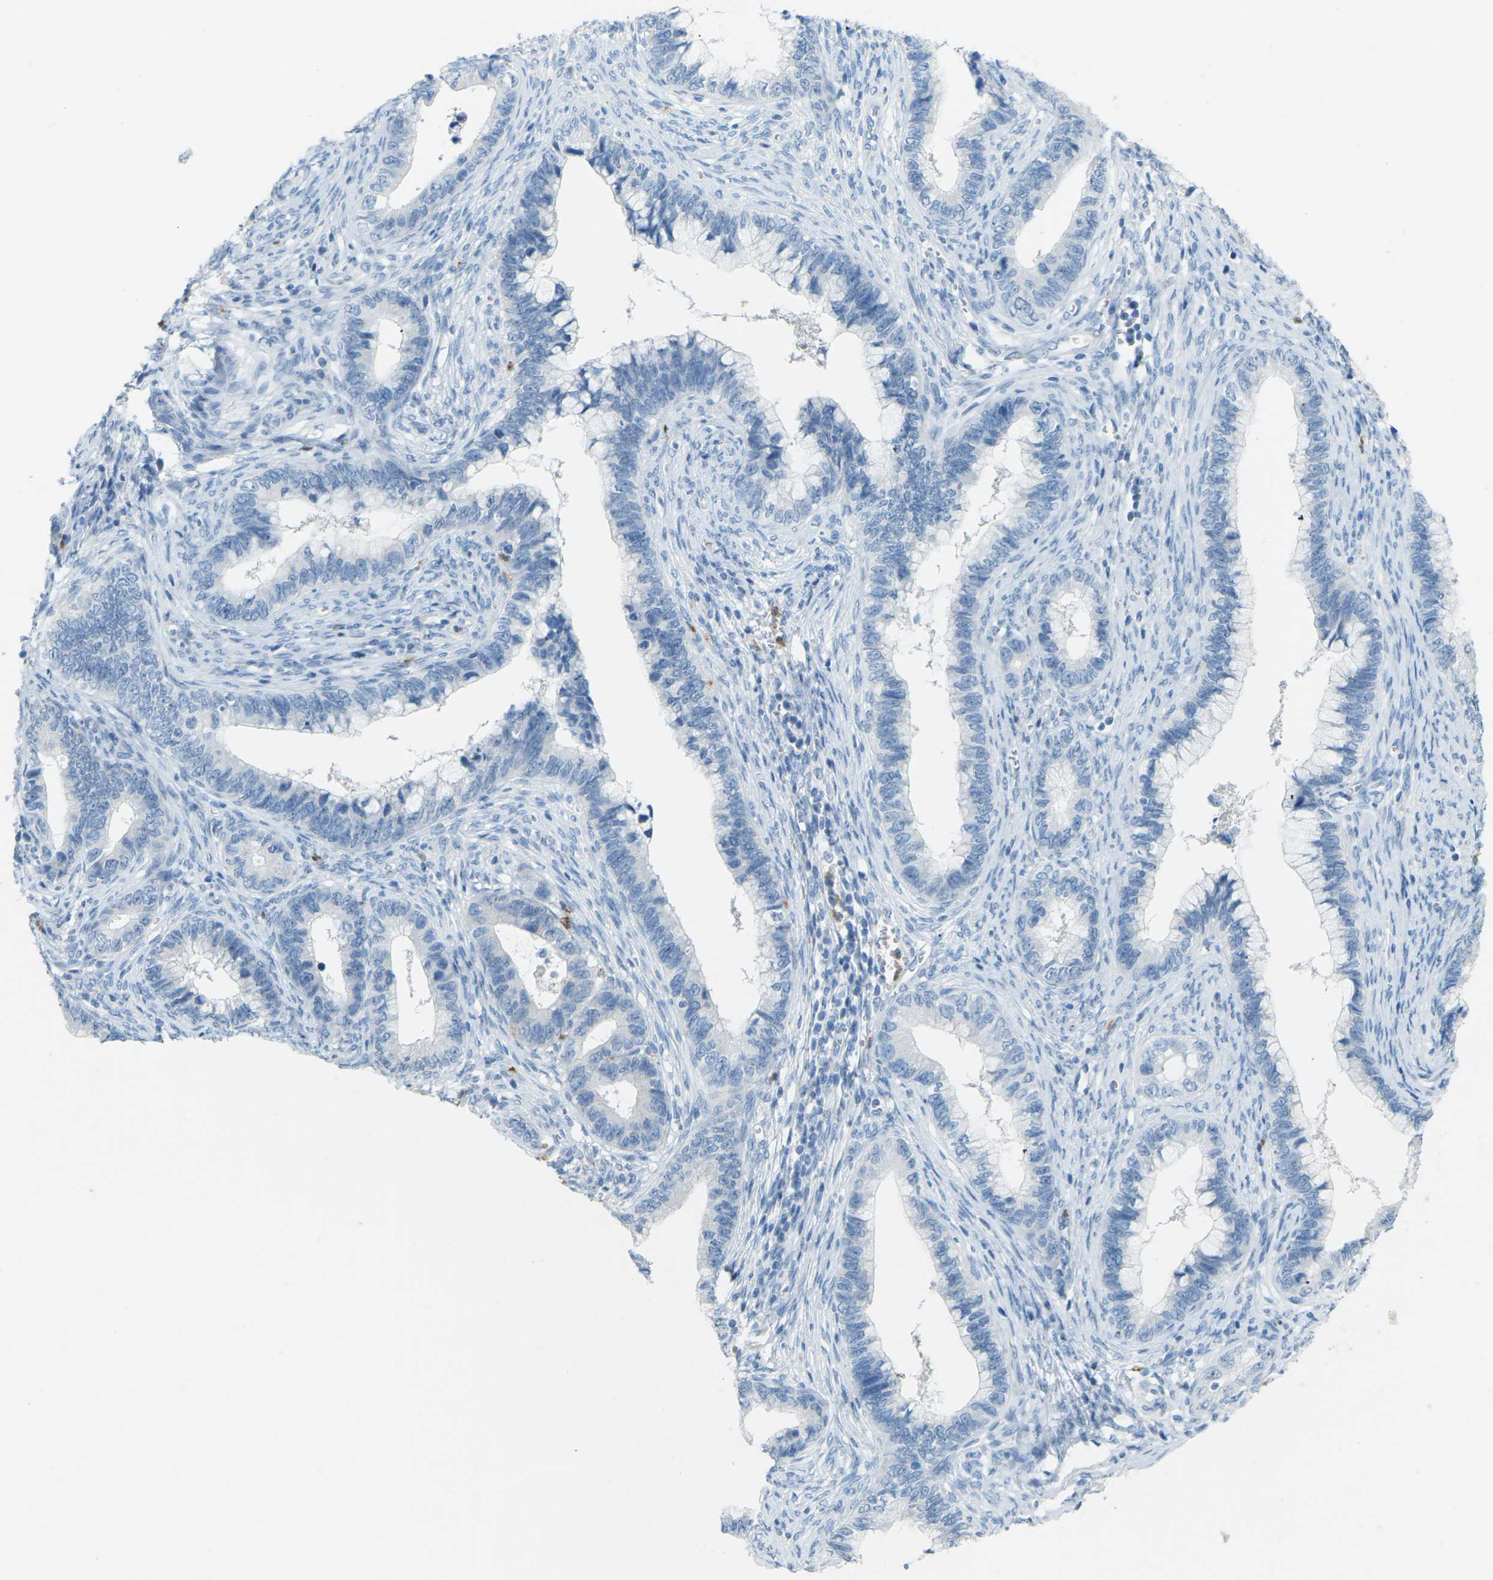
{"staining": {"intensity": "negative", "quantity": "none", "location": "none"}, "tissue": "cervical cancer", "cell_type": "Tumor cells", "image_type": "cancer", "snomed": [{"axis": "morphology", "description": "Adenocarcinoma, NOS"}, {"axis": "topography", "description": "Cervix"}], "caption": "Tumor cells show no significant positivity in cervical cancer (adenocarcinoma).", "gene": "CDH16", "patient": {"sex": "female", "age": 44}}